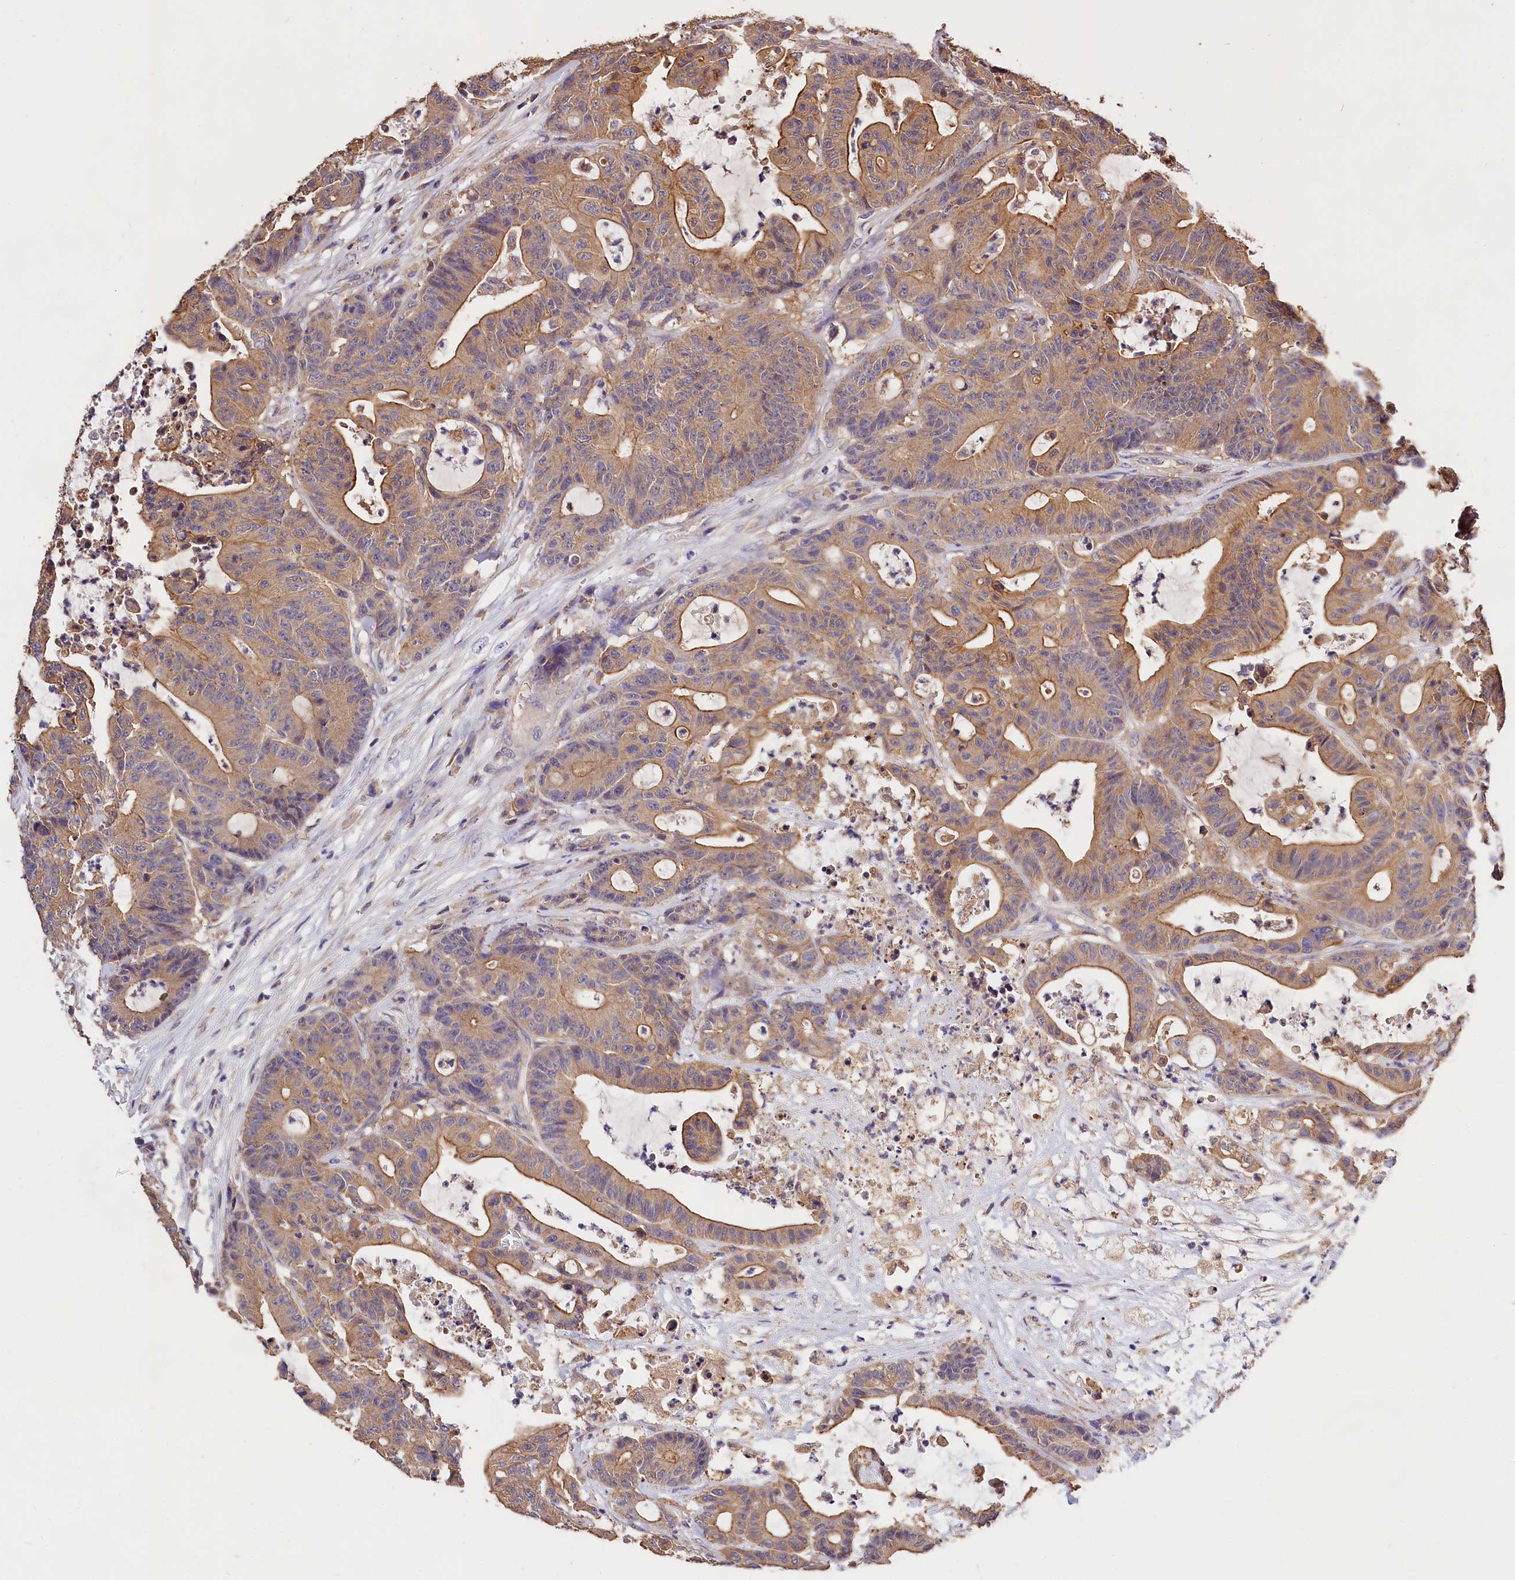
{"staining": {"intensity": "moderate", "quantity": ">75%", "location": "cytoplasmic/membranous"}, "tissue": "colorectal cancer", "cell_type": "Tumor cells", "image_type": "cancer", "snomed": [{"axis": "morphology", "description": "Adenocarcinoma, NOS"}, {"axis": "topography", "description": "Colon"}], "caption": "Colorectal cancer was stained to show a protein in brown. There is medium levels of moderate cytoplasmic/membranous expression in approximately >75% of tumor cells.", "gene": "OAS3", "patient": {"sex": "female", "age": 84}}